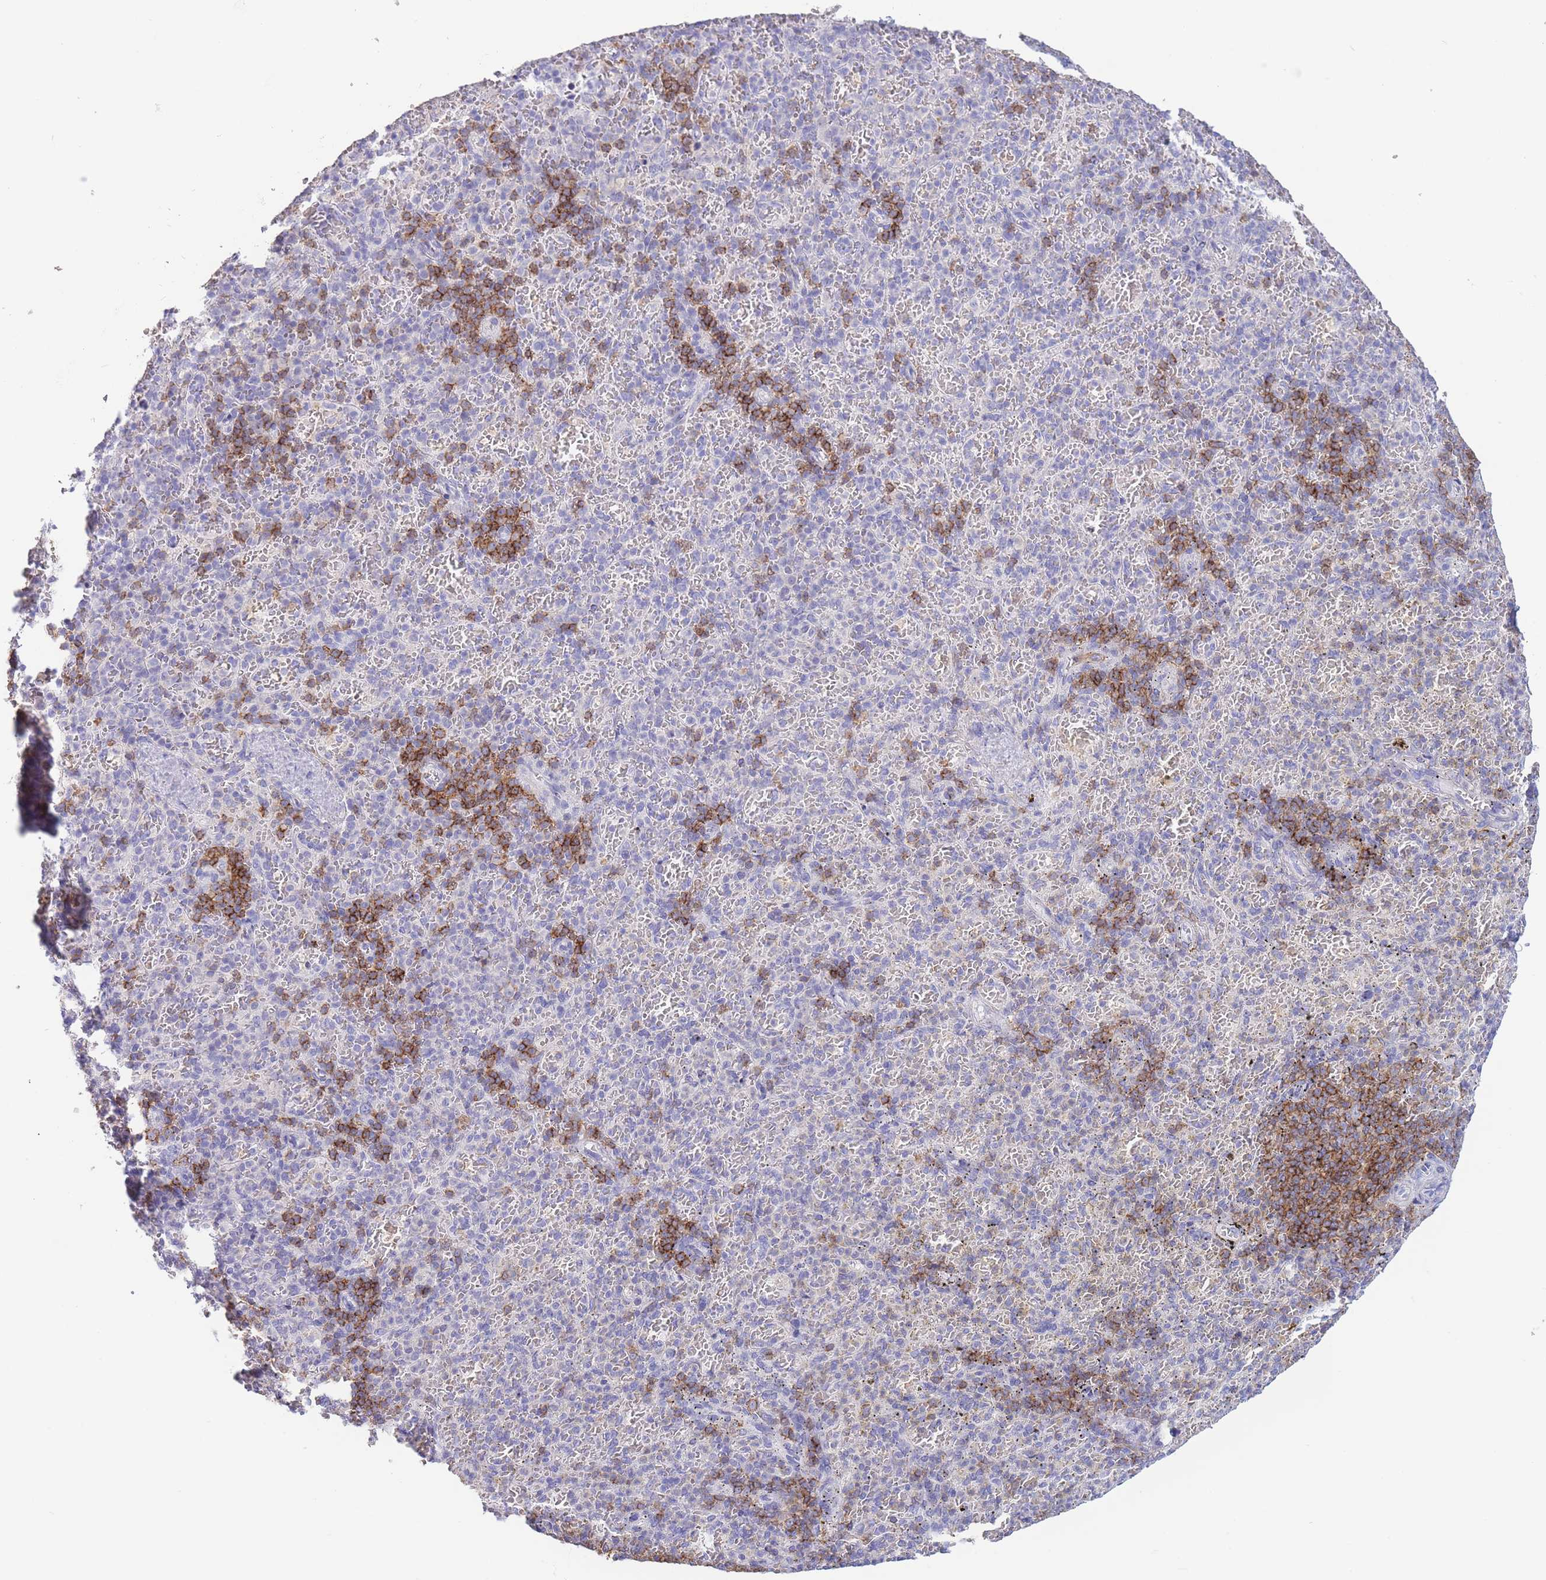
{"staining": {"intensity": "negative", "quantity": "none", "location": "none"}, "tissue": "spleen", "cell_type": "Cells in red pulp", "image_type": "normal", "snomed": [{"axis": "morphology", "description": "Normal tissue, NOS"}, {"axis": "topography", "description": "Spleen"}], "caption": "Cells in red pulp are negative for brown protein staining in normal spleen.", "gene": "CD37", "patient": {"sex": "female", "age": 74}}